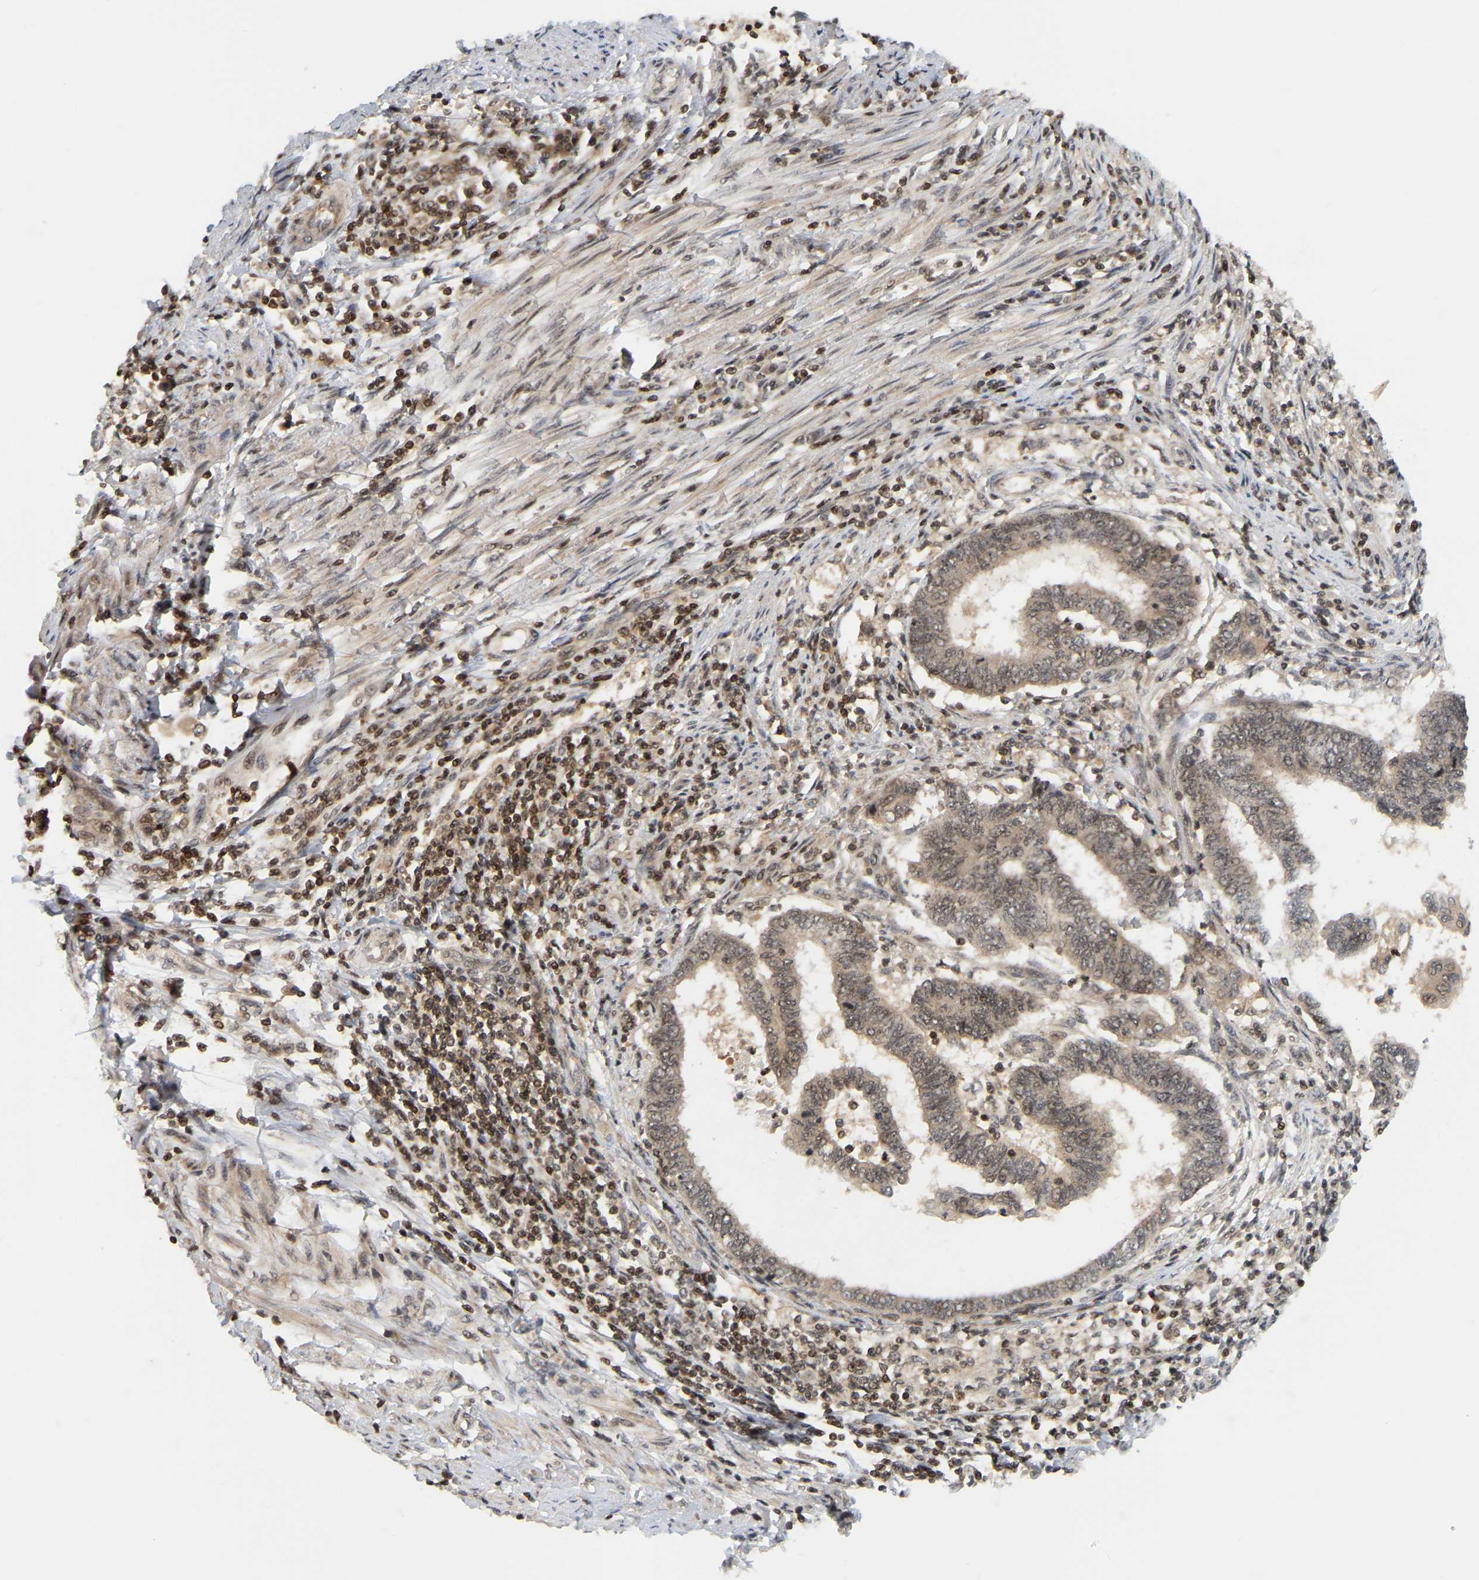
{"staining": {"intensity": "weak", "quantity": ">75%", "location": "cytoplasmic/membranous,nuclear"}, "tissue": "endometrial cancer", "cell_type": "Tumor cells", "image_type": "cancer", "snomed": [{"axis": "morphology", "description": "Adenocarcinoma, NOS"}, {"axis": "topography", "description": "Uterus"}, {"axis": "topography", "description": "Endometrium"}], "caption": "About >75% of tumor cells in human endometrial adenocarcinoma show weak cytoplasmic/membranous and nuclear protein staining as visualized by brown immunohistochemical staining.", "gene": "NFE2L2", "patient": {"sex": "female", "age": 70}}